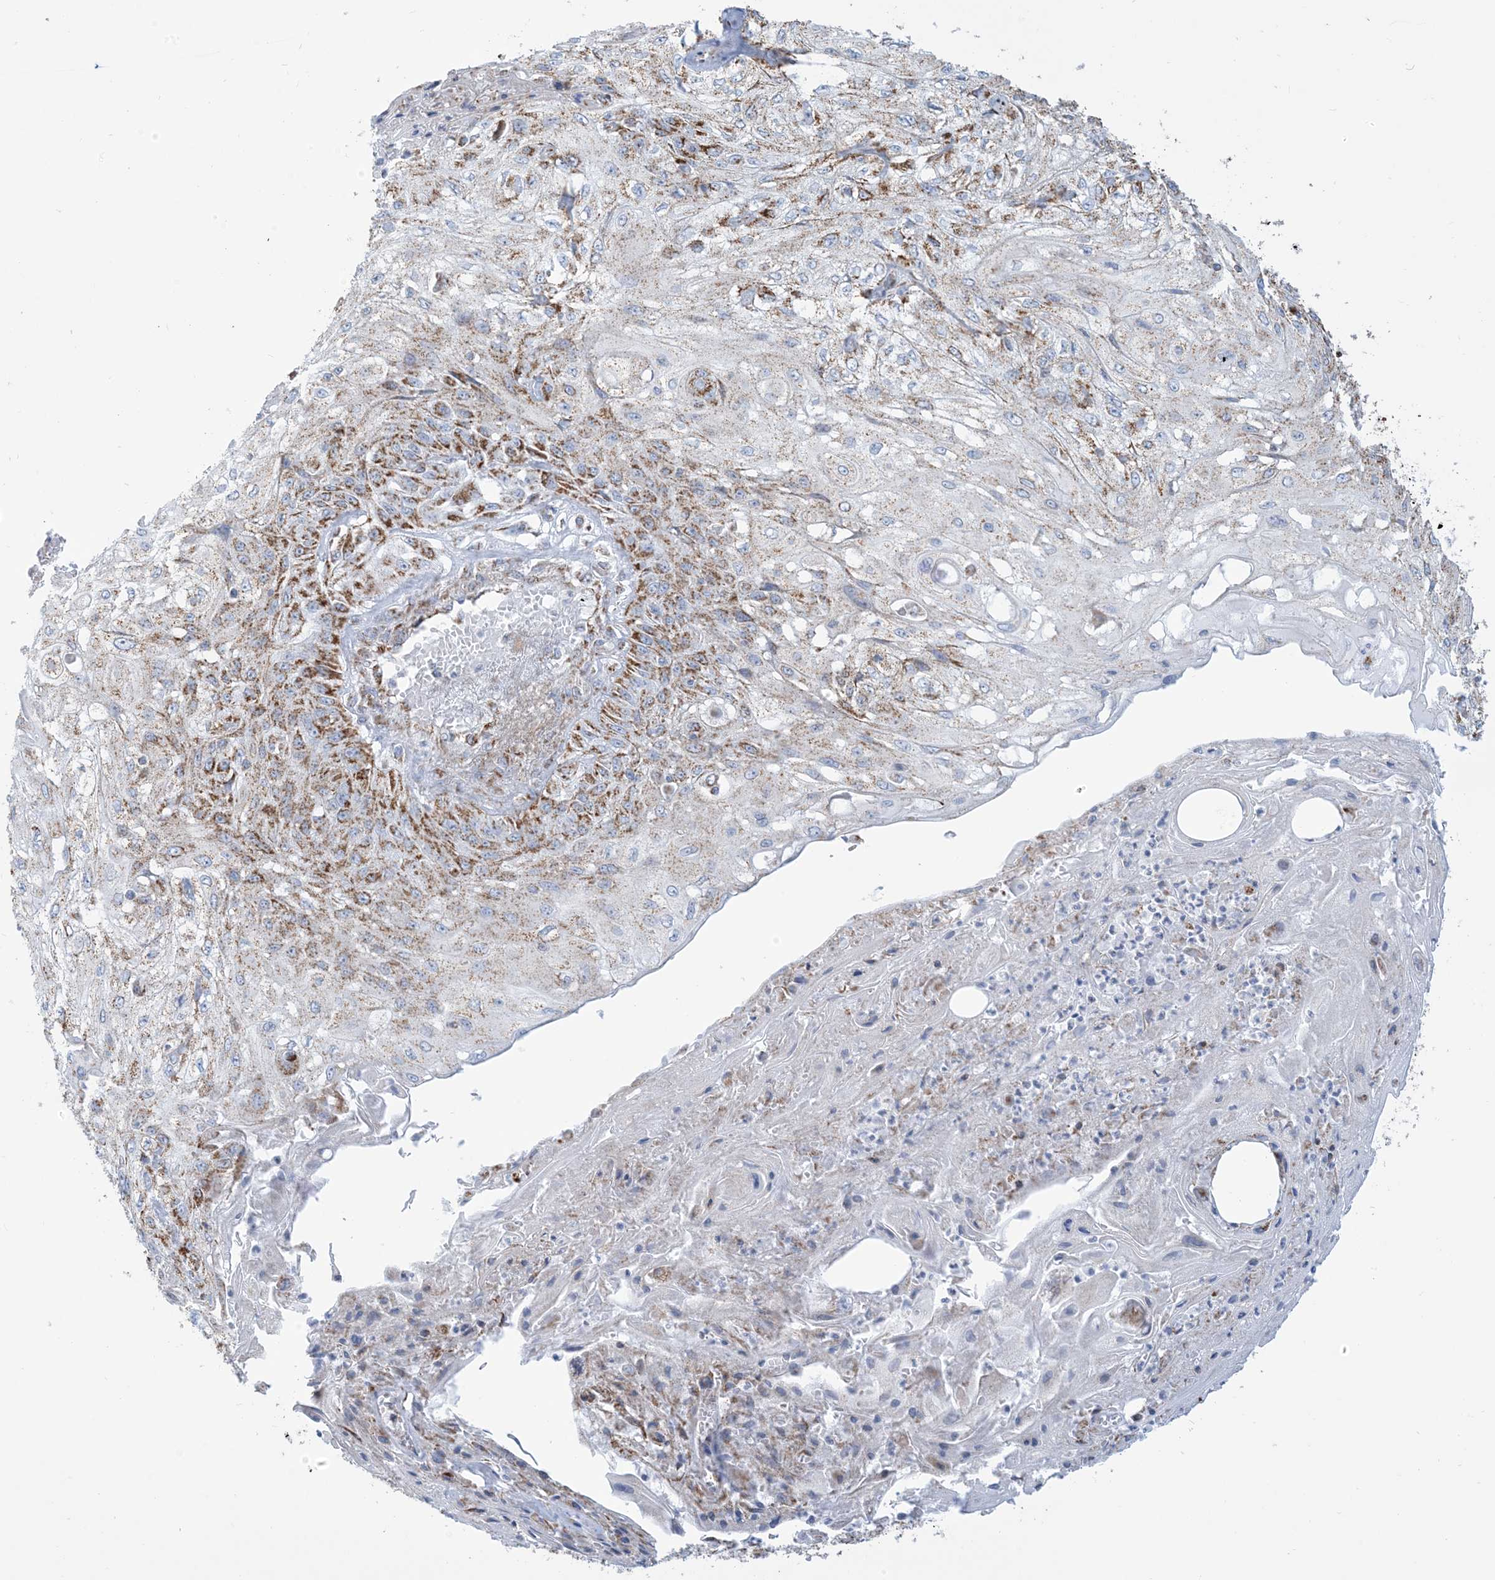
{"staining": {"intensity": "moderate", "quantity": ">75%", "location": "cytoplasmic/membranous"}, "tissue": "skin cancer", "cell_type": "Tumor cells", "image_type": "cancer", "snomed": [{"axis": "morphology", "description": "Squamous cell carcinoma, NOS"}, {"axis": "morphology", "description": "Squamous cell carcinoma, metastatic, NOS"}, {"axis": "topography", "description": "Skin"}, {"axis": "topography", "description": "Lymph node"}], "caption": "An immunohistochemistry (IHC) image of tumor tissue is shown. Protein staining in brown highlights moderate cytoplasmic/membranous positivity in skin cancer within tumor cells. (DAB IHC, brown staining for protein, blue staining for nuclei).", "gene": "SAMM50", "patient": {"sex": "male", "age": 75}}